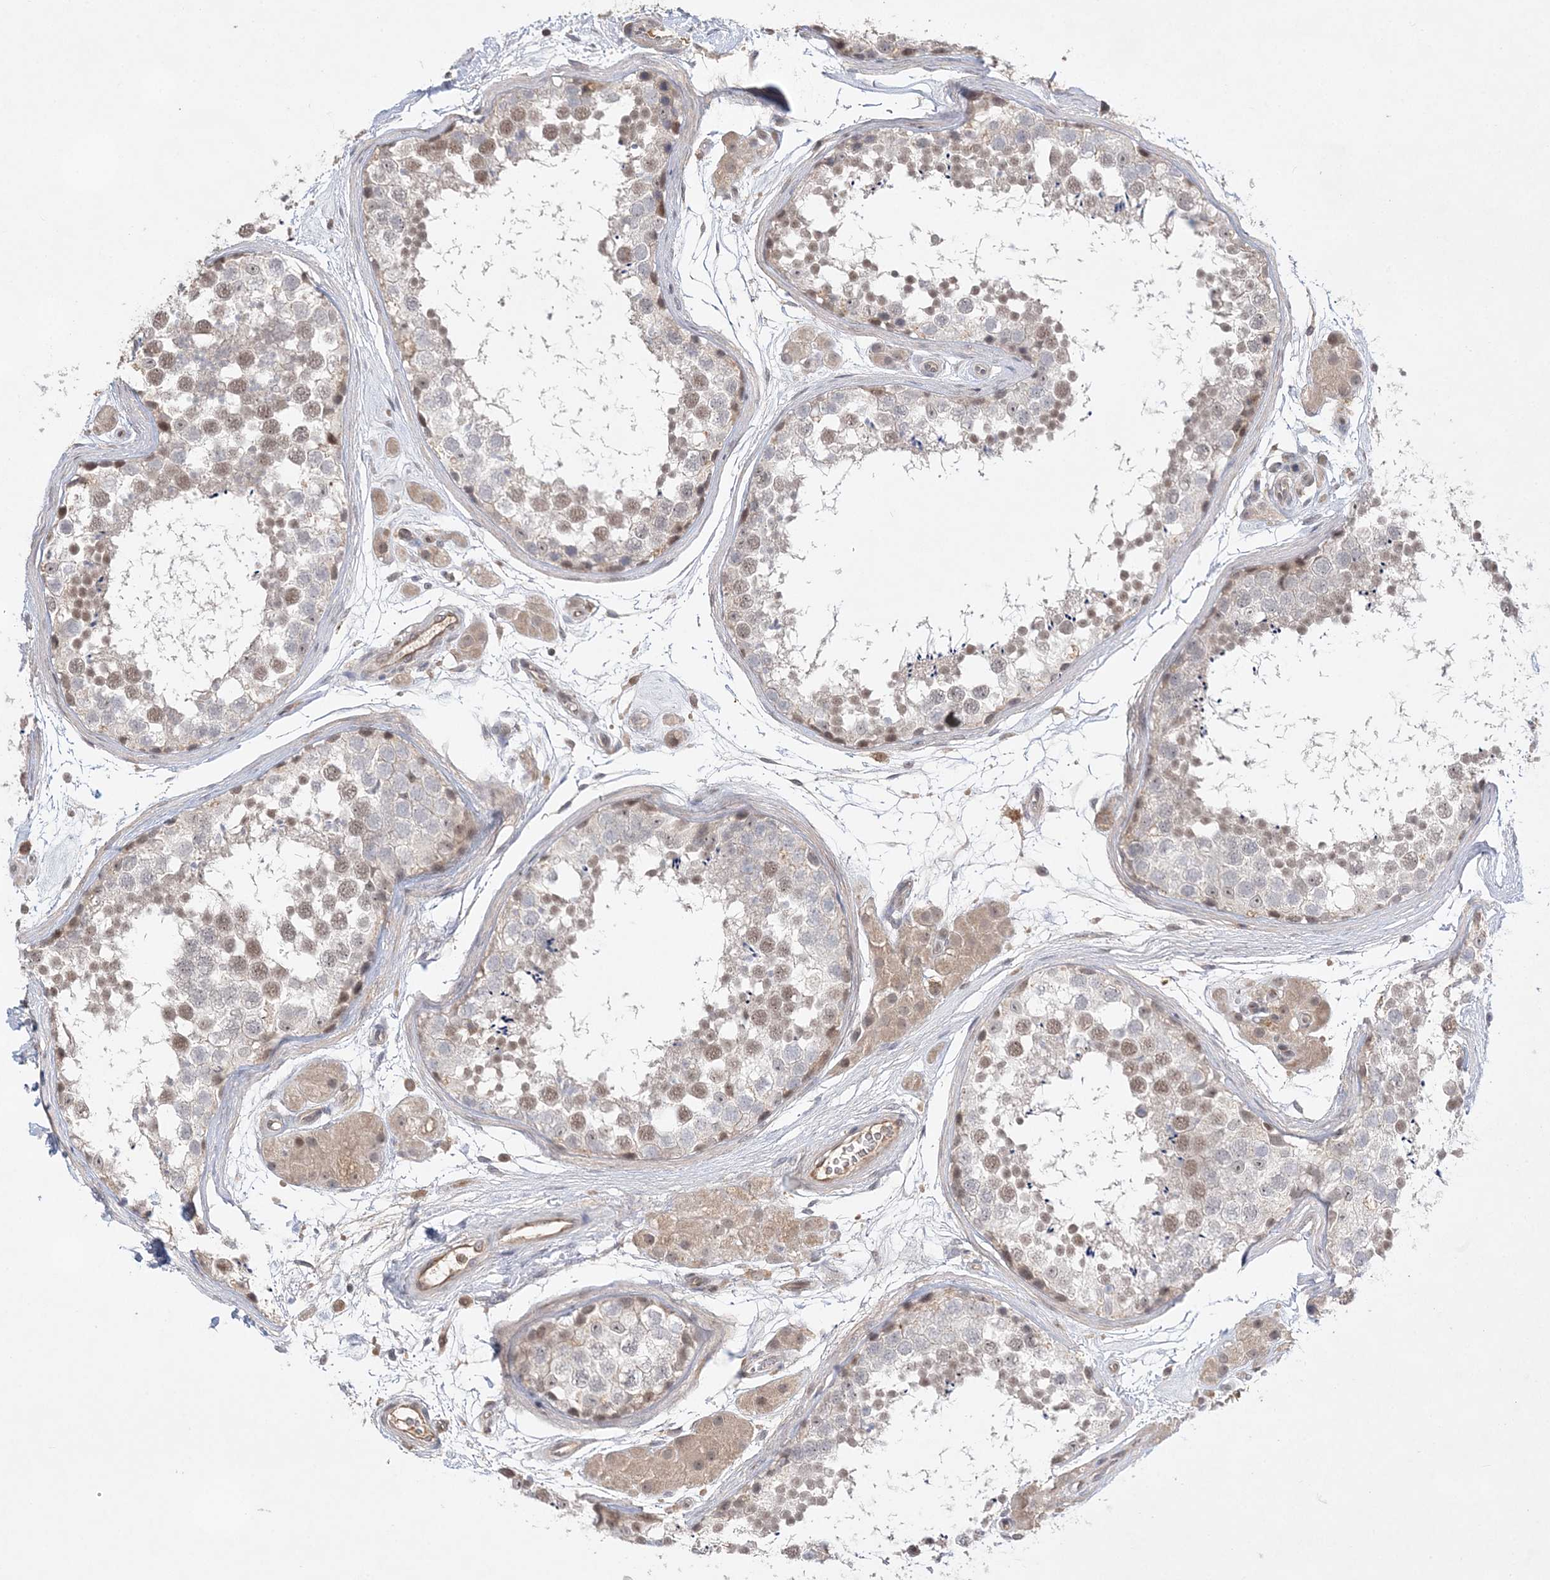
{"staining": {"intensity": "weak", "quantity": "25%-75%", "location": "nuclear"}, "tissue": "testis", "cell_type": "Cells in seminiferous ducts", "image_type": "normal", "snomed": [{"axis": "morphology", "description": "Normal tissue, NOS"}, {"axis": "topography", "description": "Testis"}], "caption": "Immunohistochemistry micrograph of normal testis stained for a protein (brown), which shows low levels of weak nuclear staining in approximately 25%-75% of cells in seminiferous ducts.", "gene": "TMEM132B", "patient": {"sex": "male", "age": 56}}